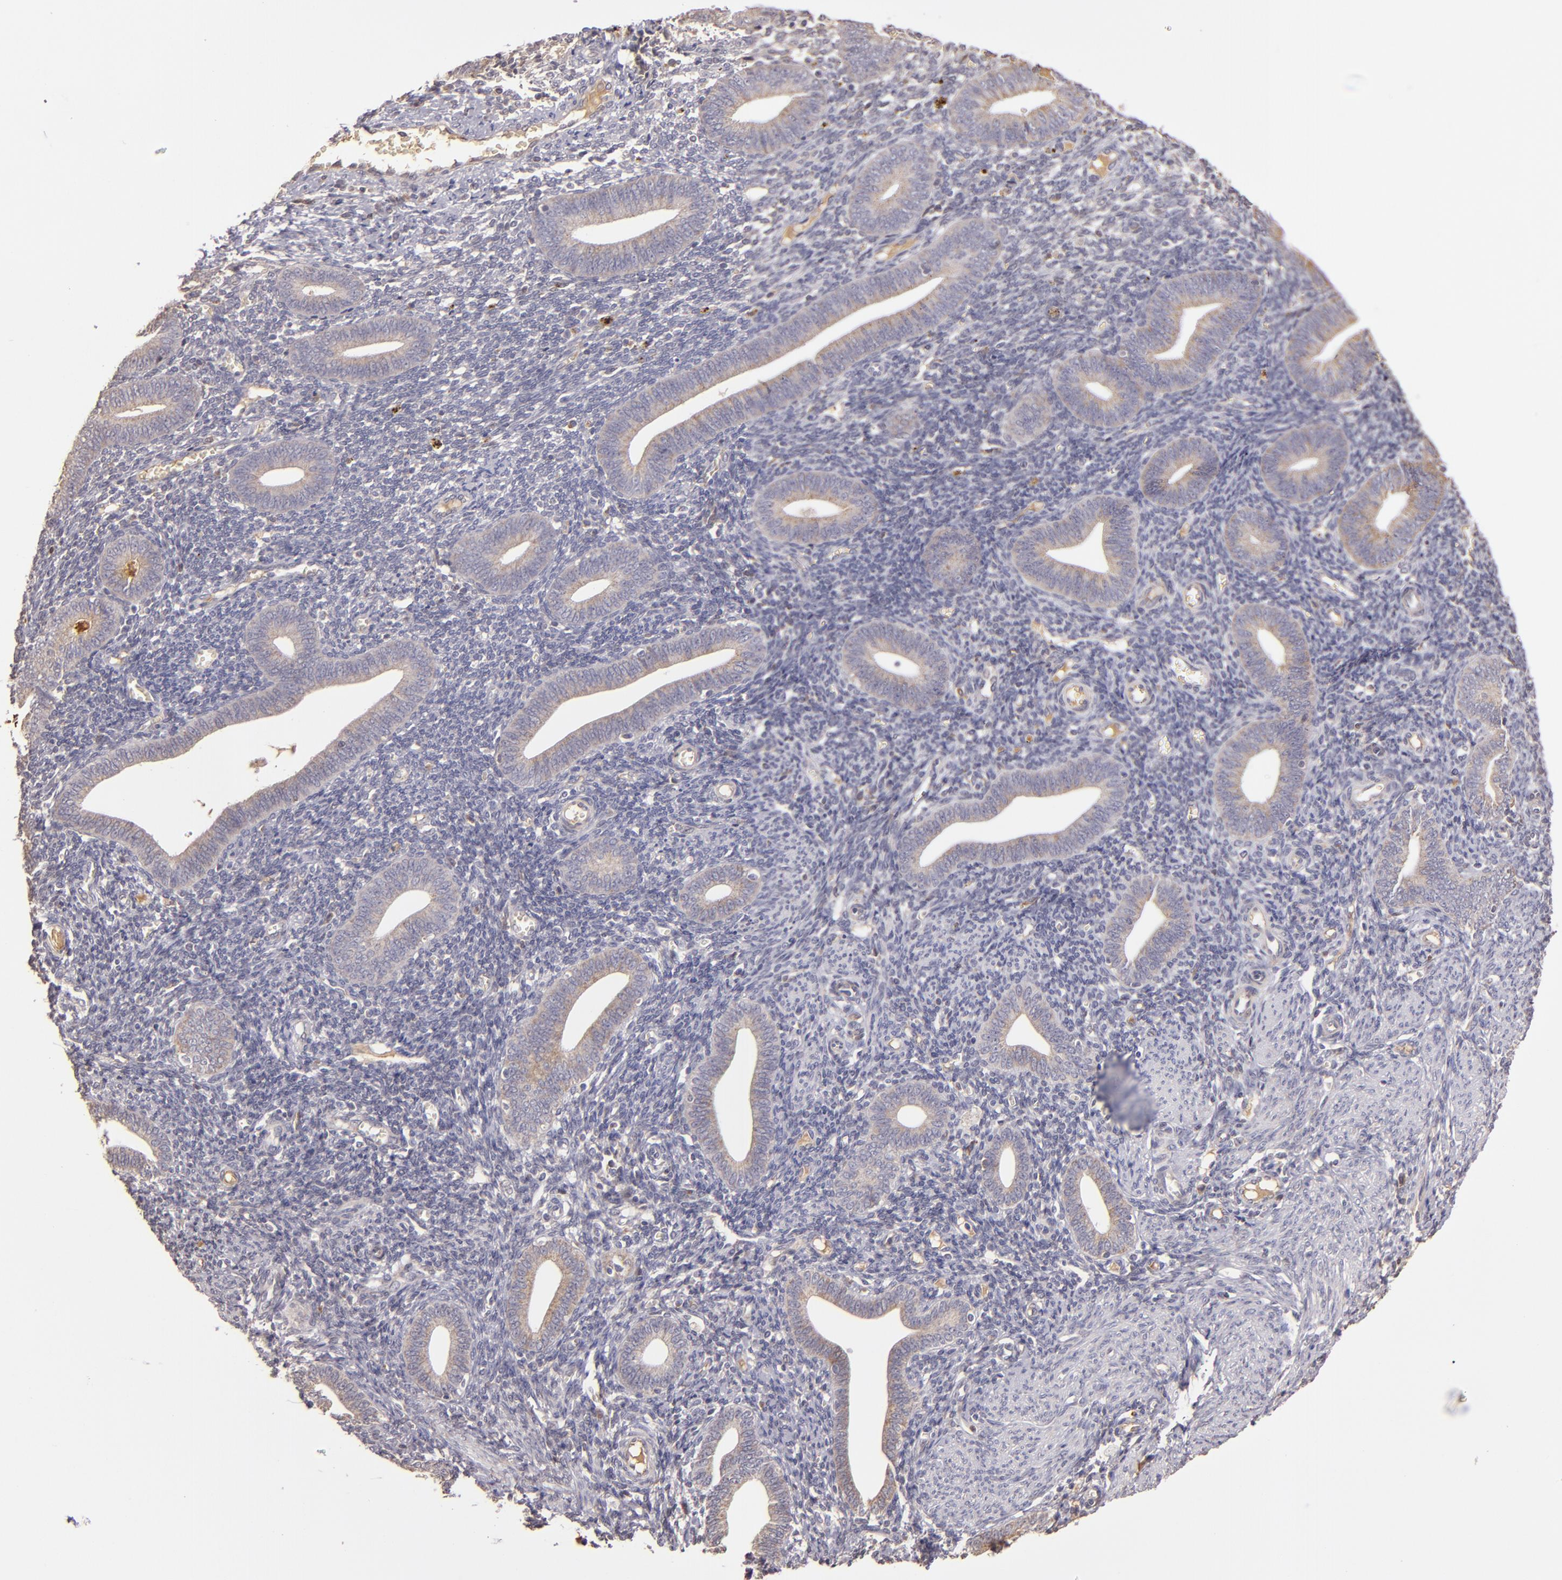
{"staining": {"intensity": "negative", "quantity": "none", "location": "none"}, "tissue": "endometrium", "cell_type": "Cells in endometrial stroma", "image_type": "normal", "snomed": [{"axis": "morphology", "description": "Normal tissue, NOS"}, {"axis": "topography", "description": "Uterus"}, {"axis": "topography", "description": "Endometrium"}], "caption": "An immunohistochemistry histopathology image of benign endometrium is shown. There is no staining in cells in endometrial stroma of endometrium. (Immunohistochemistry (ihc), brightfield microscopy, high magnification).", "gene": "ABL1", "patient": {"sex": "female", "age": 33}}